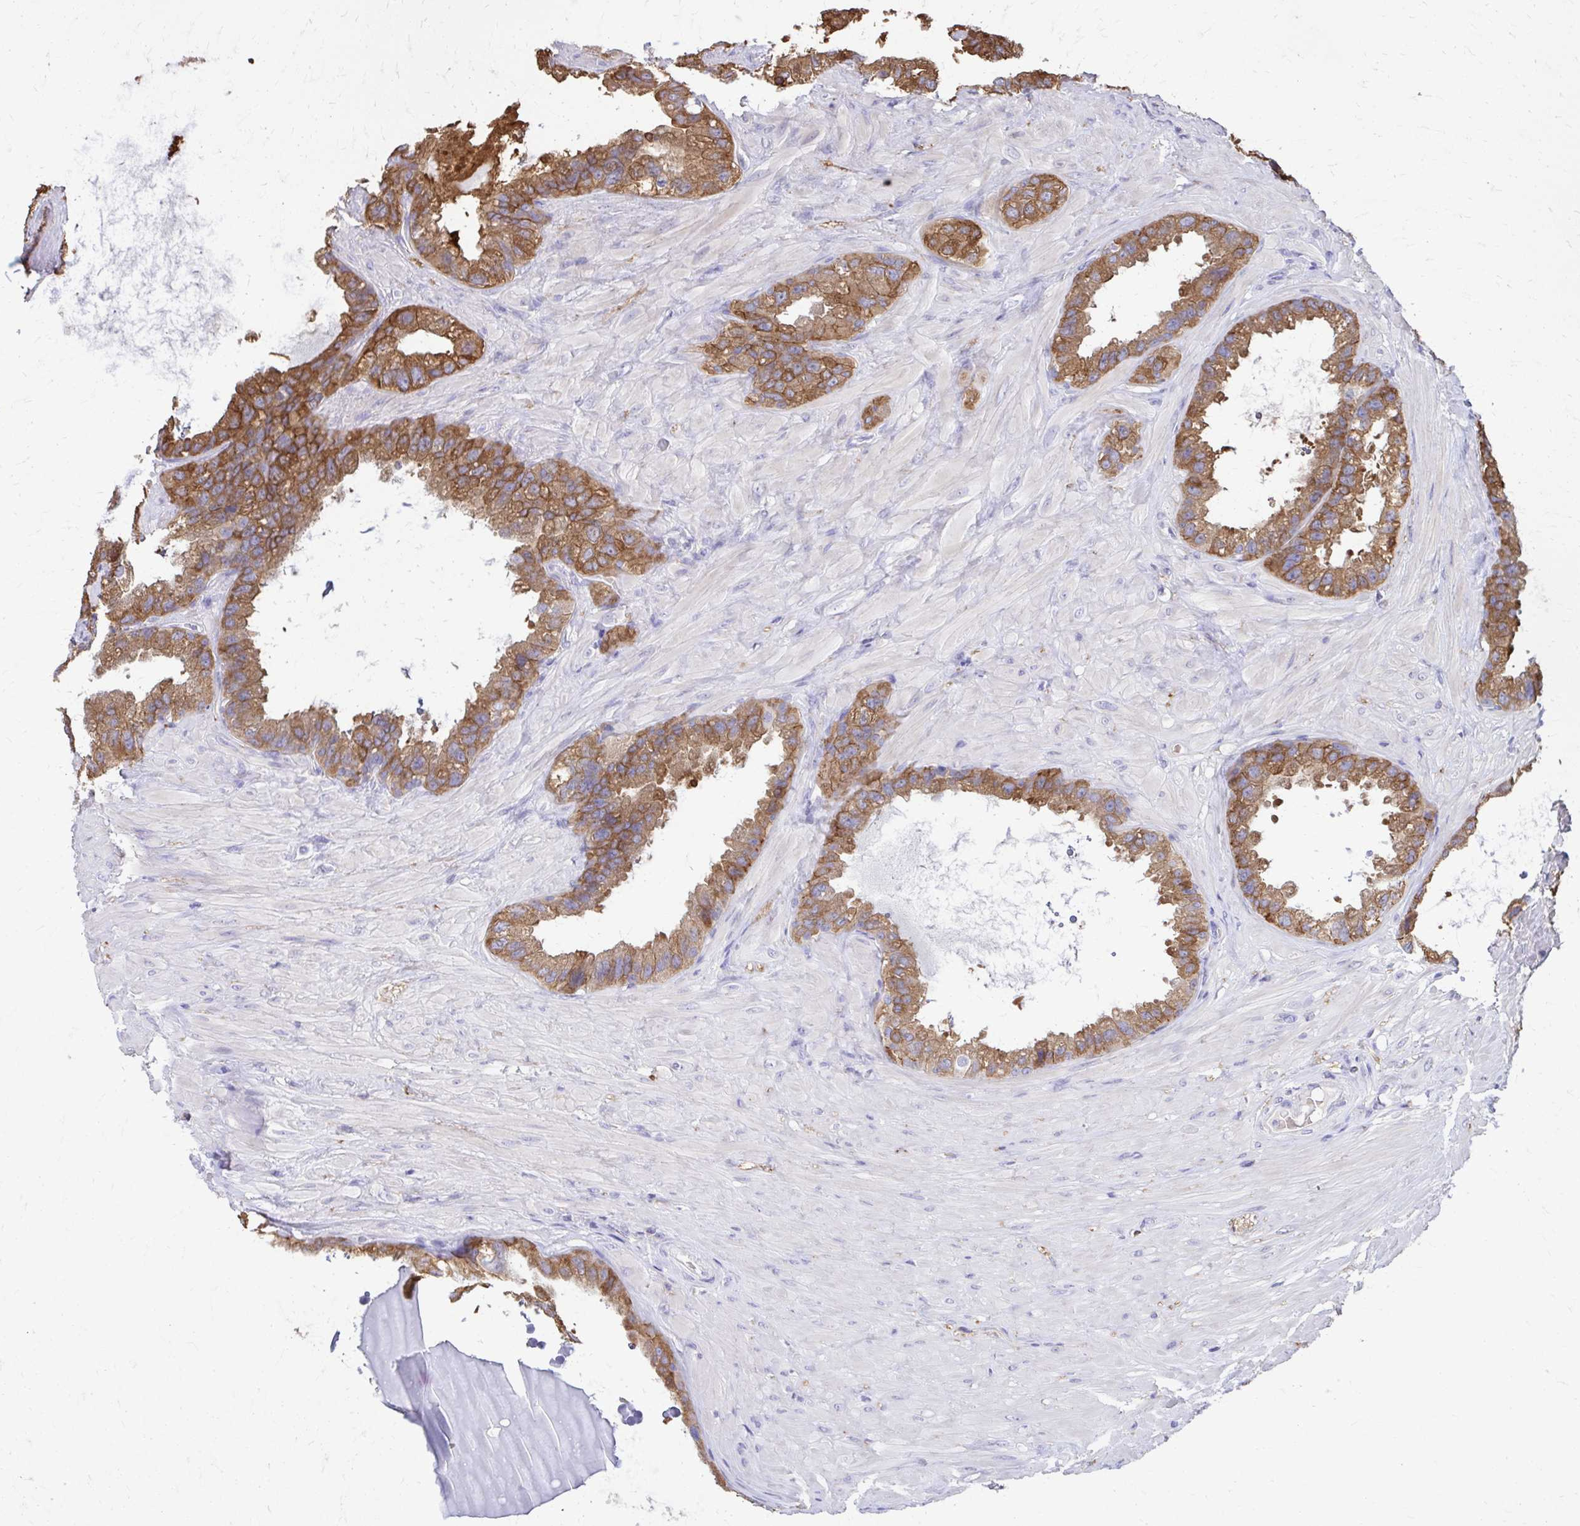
{"staining": {"intensity": "moderate", "quantity": ">75%", "location": "cytoplasmic/membranous"}, "tissue": "seminal vesicle", "cell_type": "Glandular cells", "image_type": "normal", "snomed": [{"axis": "morphology", "description": "Normal tissue, NOS"}, {"axis": "topography", "description": "Seminal veicle"}, {"axis": "topography", "description": "Peripheral nerve tissue"}], "caption": "This is an image of IHC staining of unremarkable seminal vesicle, which shows moderate positivity in the cytoplasmic/membranous of glandular cells.", "gene": "EPB41L1", "patient": {"sex": "male", "age": 76}}